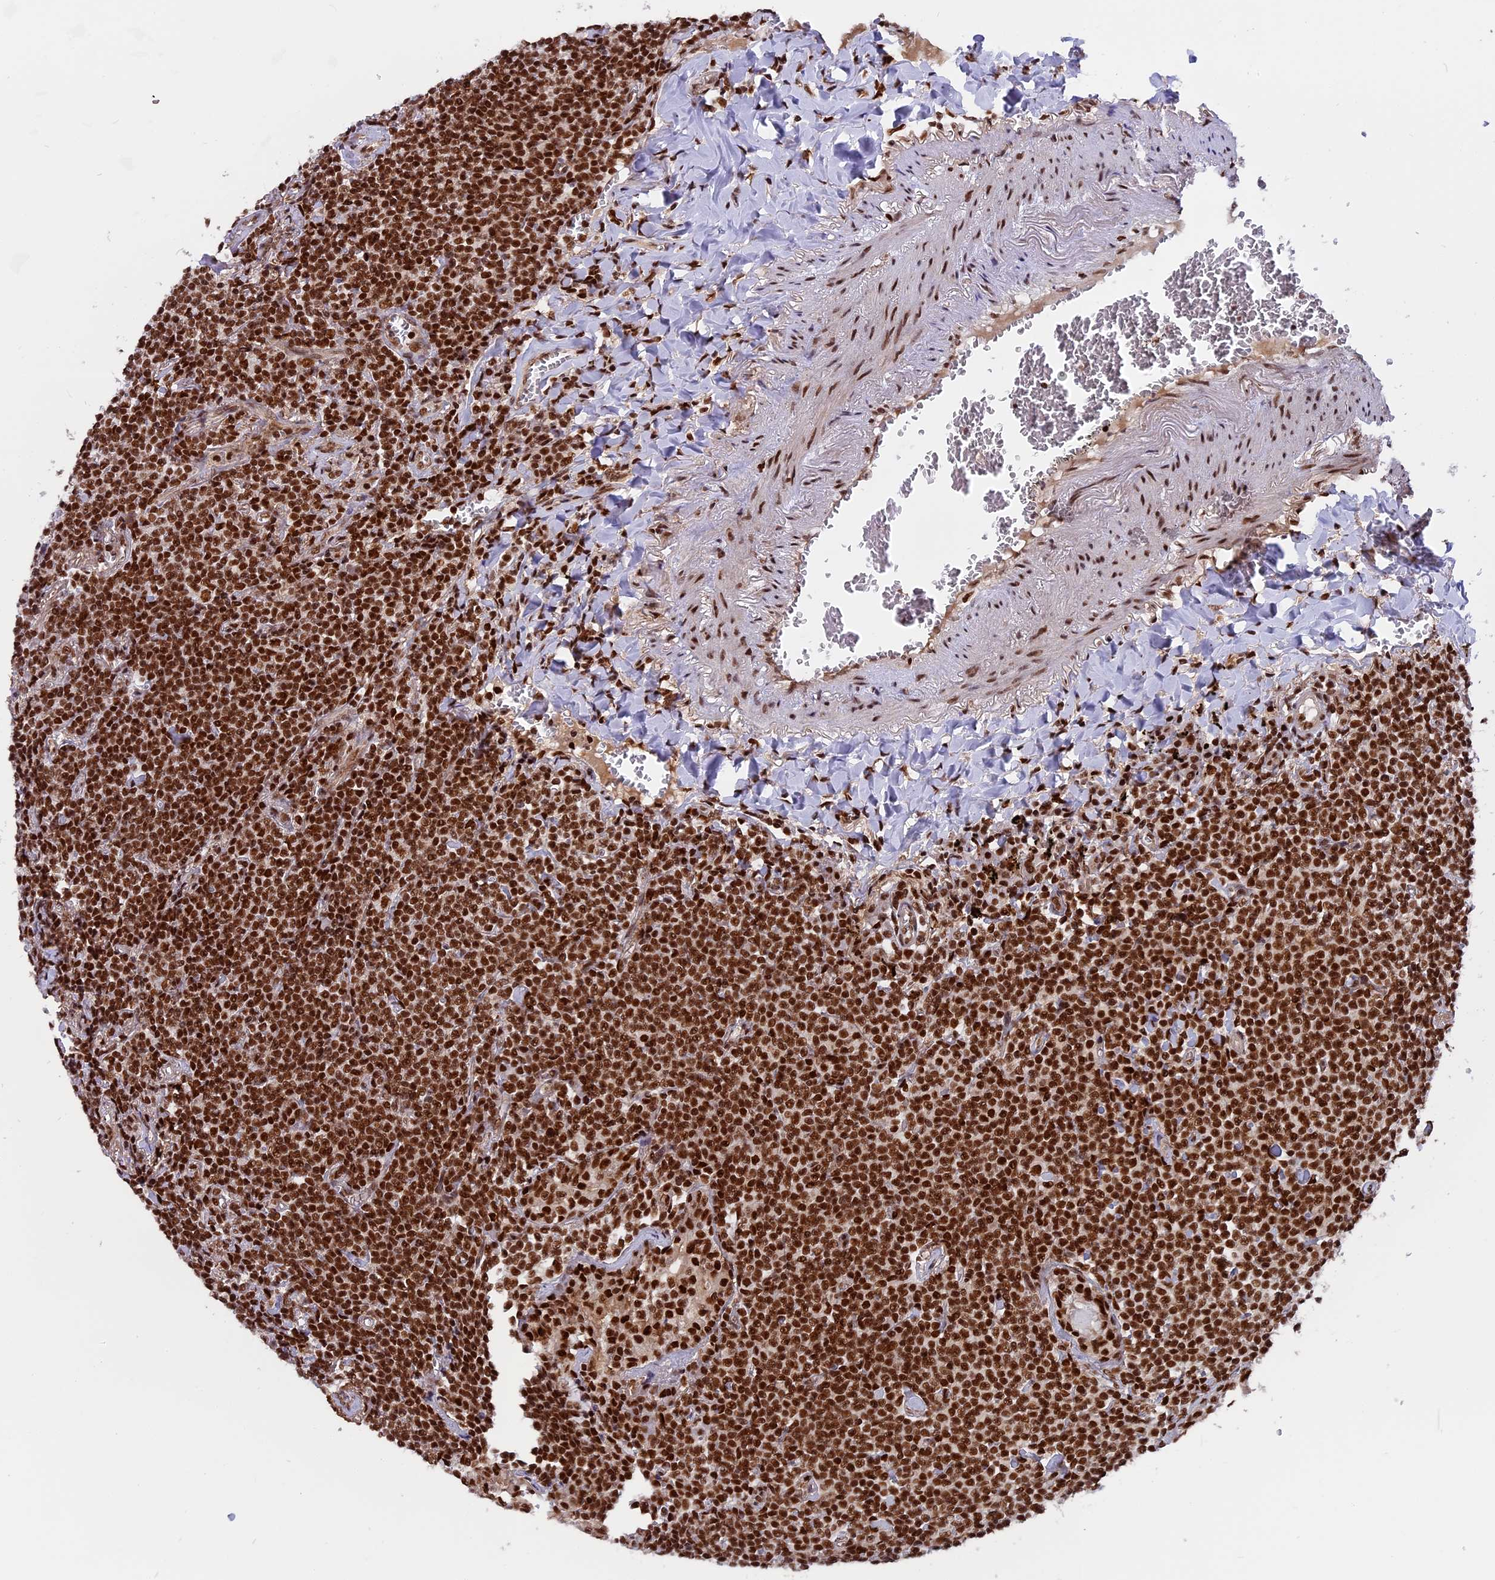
{"staining": {"intensity": "strong", "quantity": ">75%", "location": "nuclear"}, "tissue": "lymphoma", "cell_type": "Tumor cells", "image_type": "cancer", "snomed": [{"axis": "morphology", "description": "Malignant lymphoma, non-Hodgkin's type, Low grade"}, {"axis": "topography", "description": "Lung"}], "caption": "Brown immunohistochemical staining in human lymphoma demonstrates strong nuclear positivity in about >75% of tumor cells.", "gene": "RAMAC", "patient": {"sex": "female", "age": 71}}